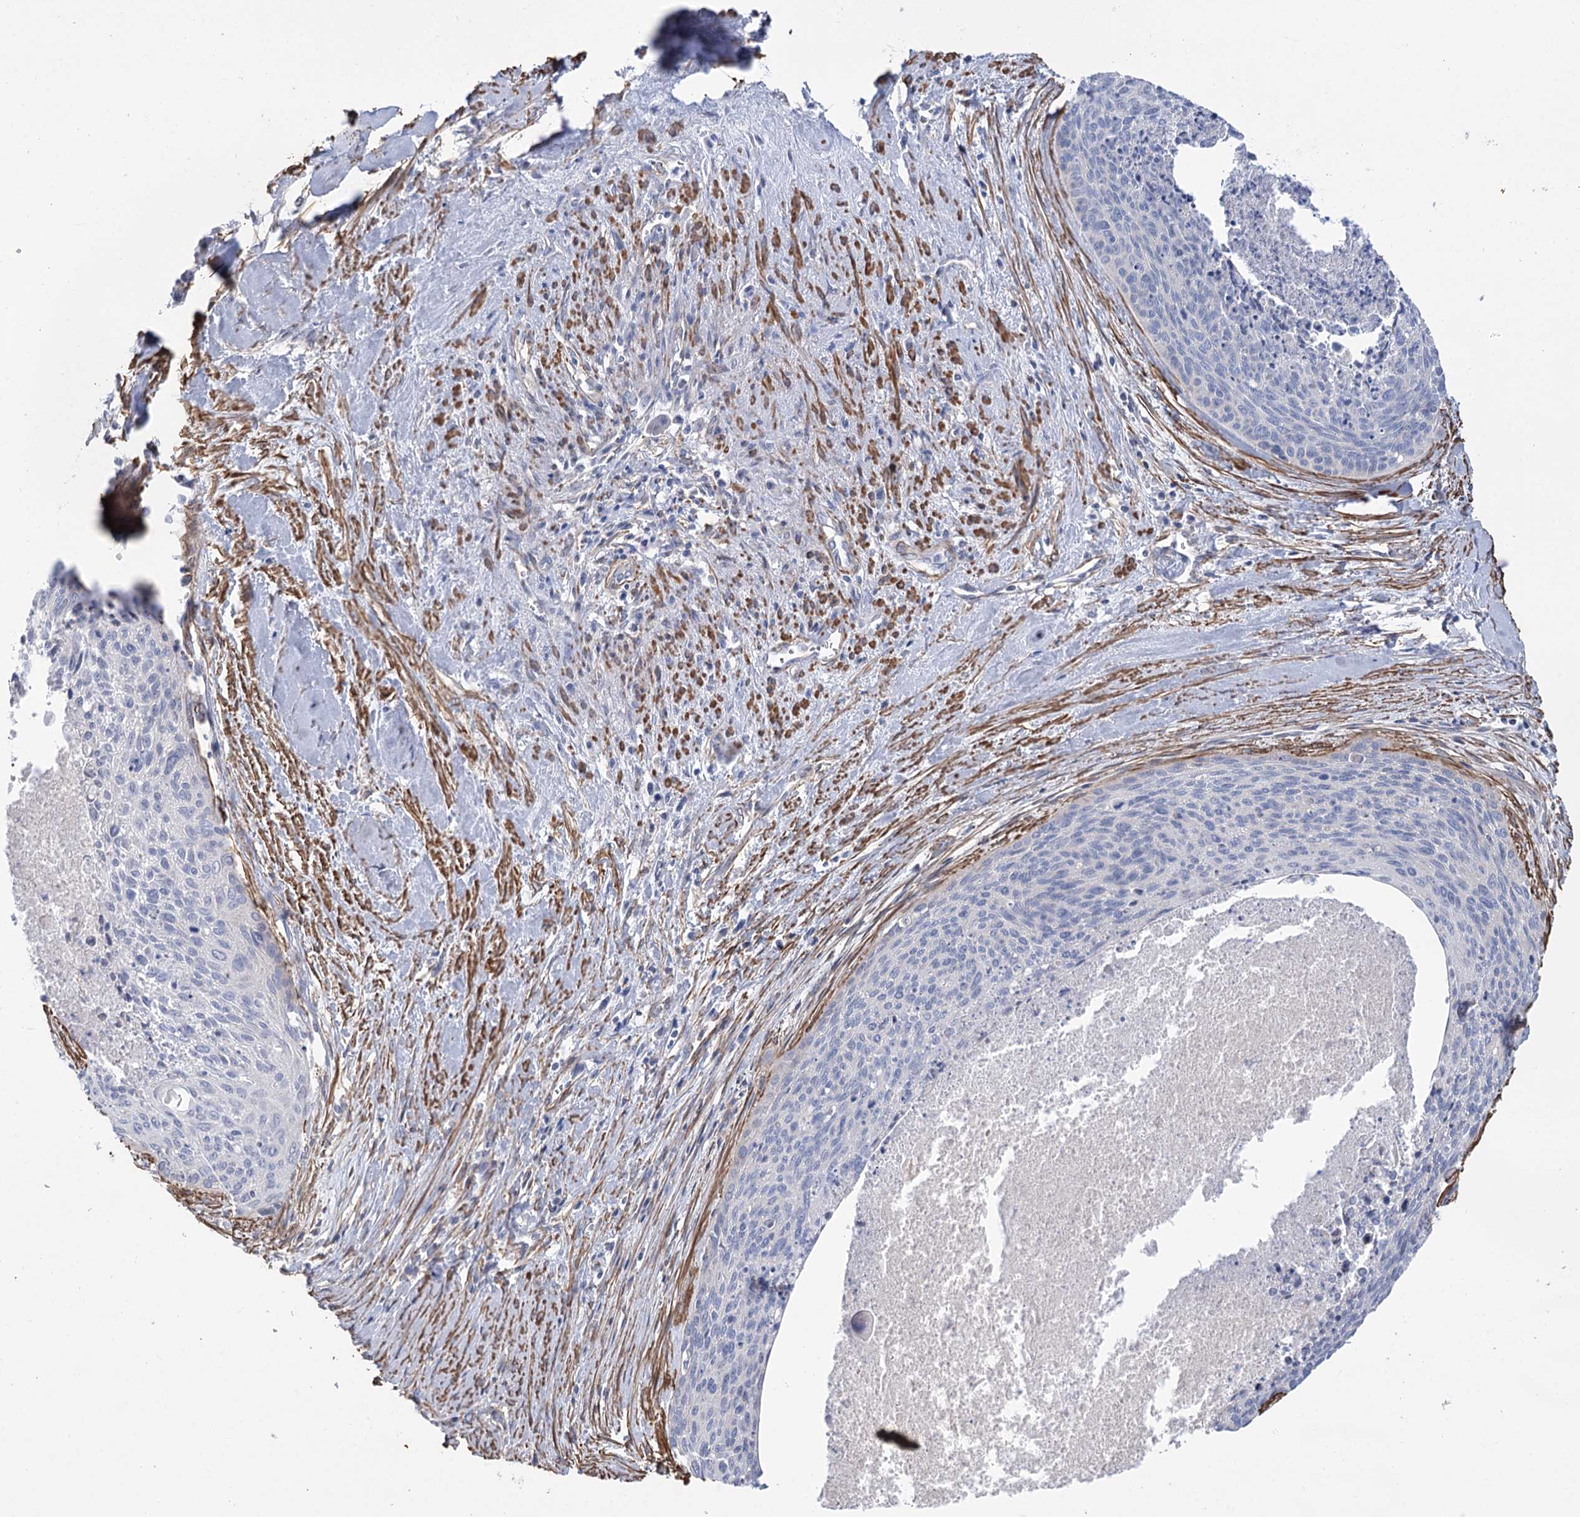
{"staining": {"intensity": "negative", "quantity": "none", "location": "none"}, "tissue": "cervical cancer", "cell_type": "Tumor cells", "image_type": "cancer", "snomed": [{"axis": "morphology", "description": "Squamous cell carcinoma, NOS"}, {"axis": "topography", "description": "Cervix"}], "caption": "DAB immunohistochemical staining of cervical cancer exhibits no significant positivity in tumor cells.", "gene": "WASHC3", "patient": {"sex": "female", "age": 55}}